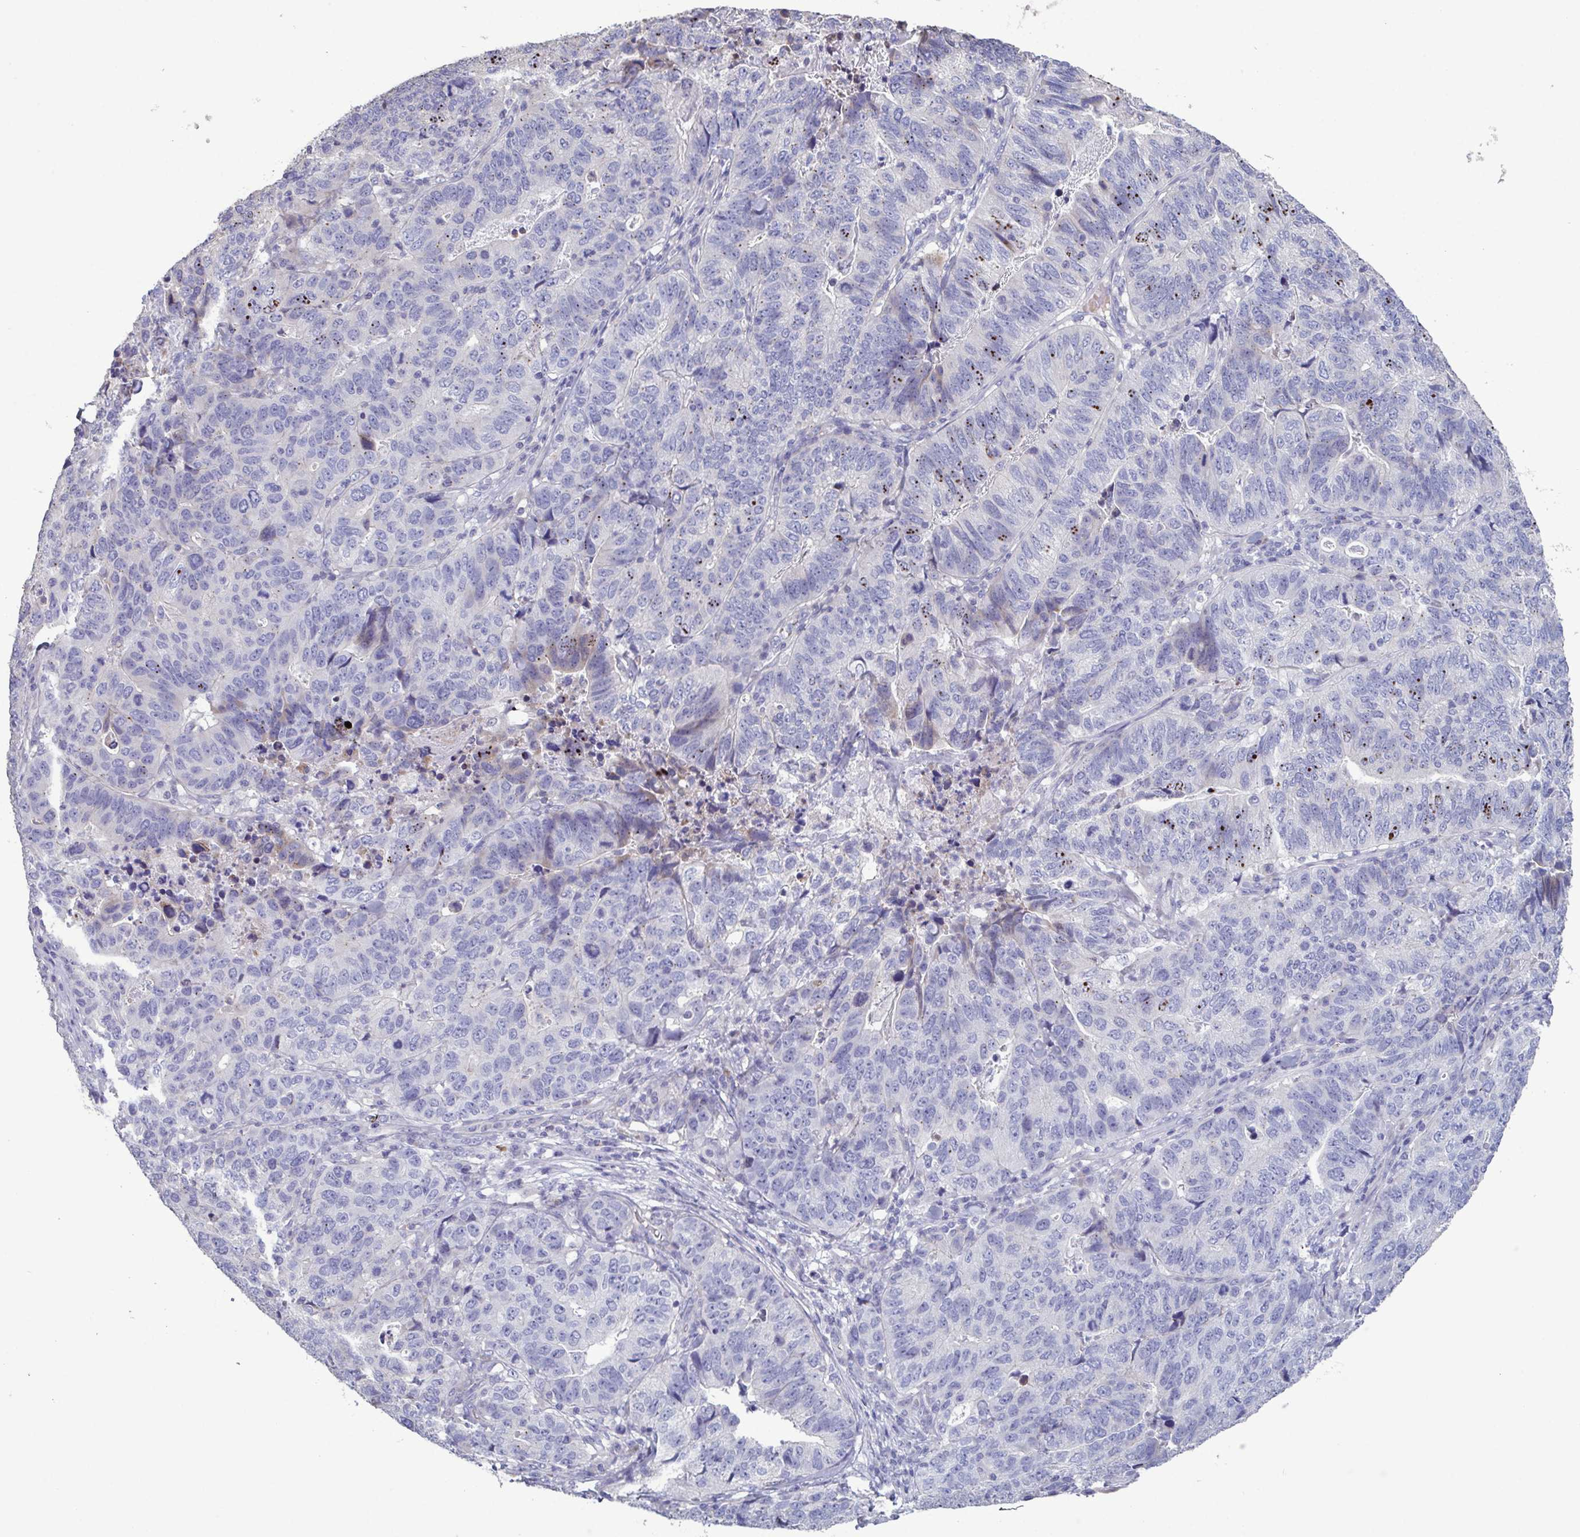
{"staining": {"intensity": "negative", "quantity": "none", "location": "none"}, "tissue": "stomach cancer", "cell_type": "Tumor cells", "image_type": "cancer", "snomed": [{"axis": "morphology", "description": "Adenocarcinoma, NOS"}, {"axis": "topography", "description": "Stomach, upper"}], "caption": "This is a histopathology image of immunohistochemistry (IHC) staining of stomach cancer (adenocarcinoma), which shows no expression in tumor cells. Brightfield microscopy of immunohistochemistry stained with DAB (brown) and hematoxylin (blue), captured at high magnification.", "gene": "GLDC", "patient": {"sex": "female", "age": 67}}